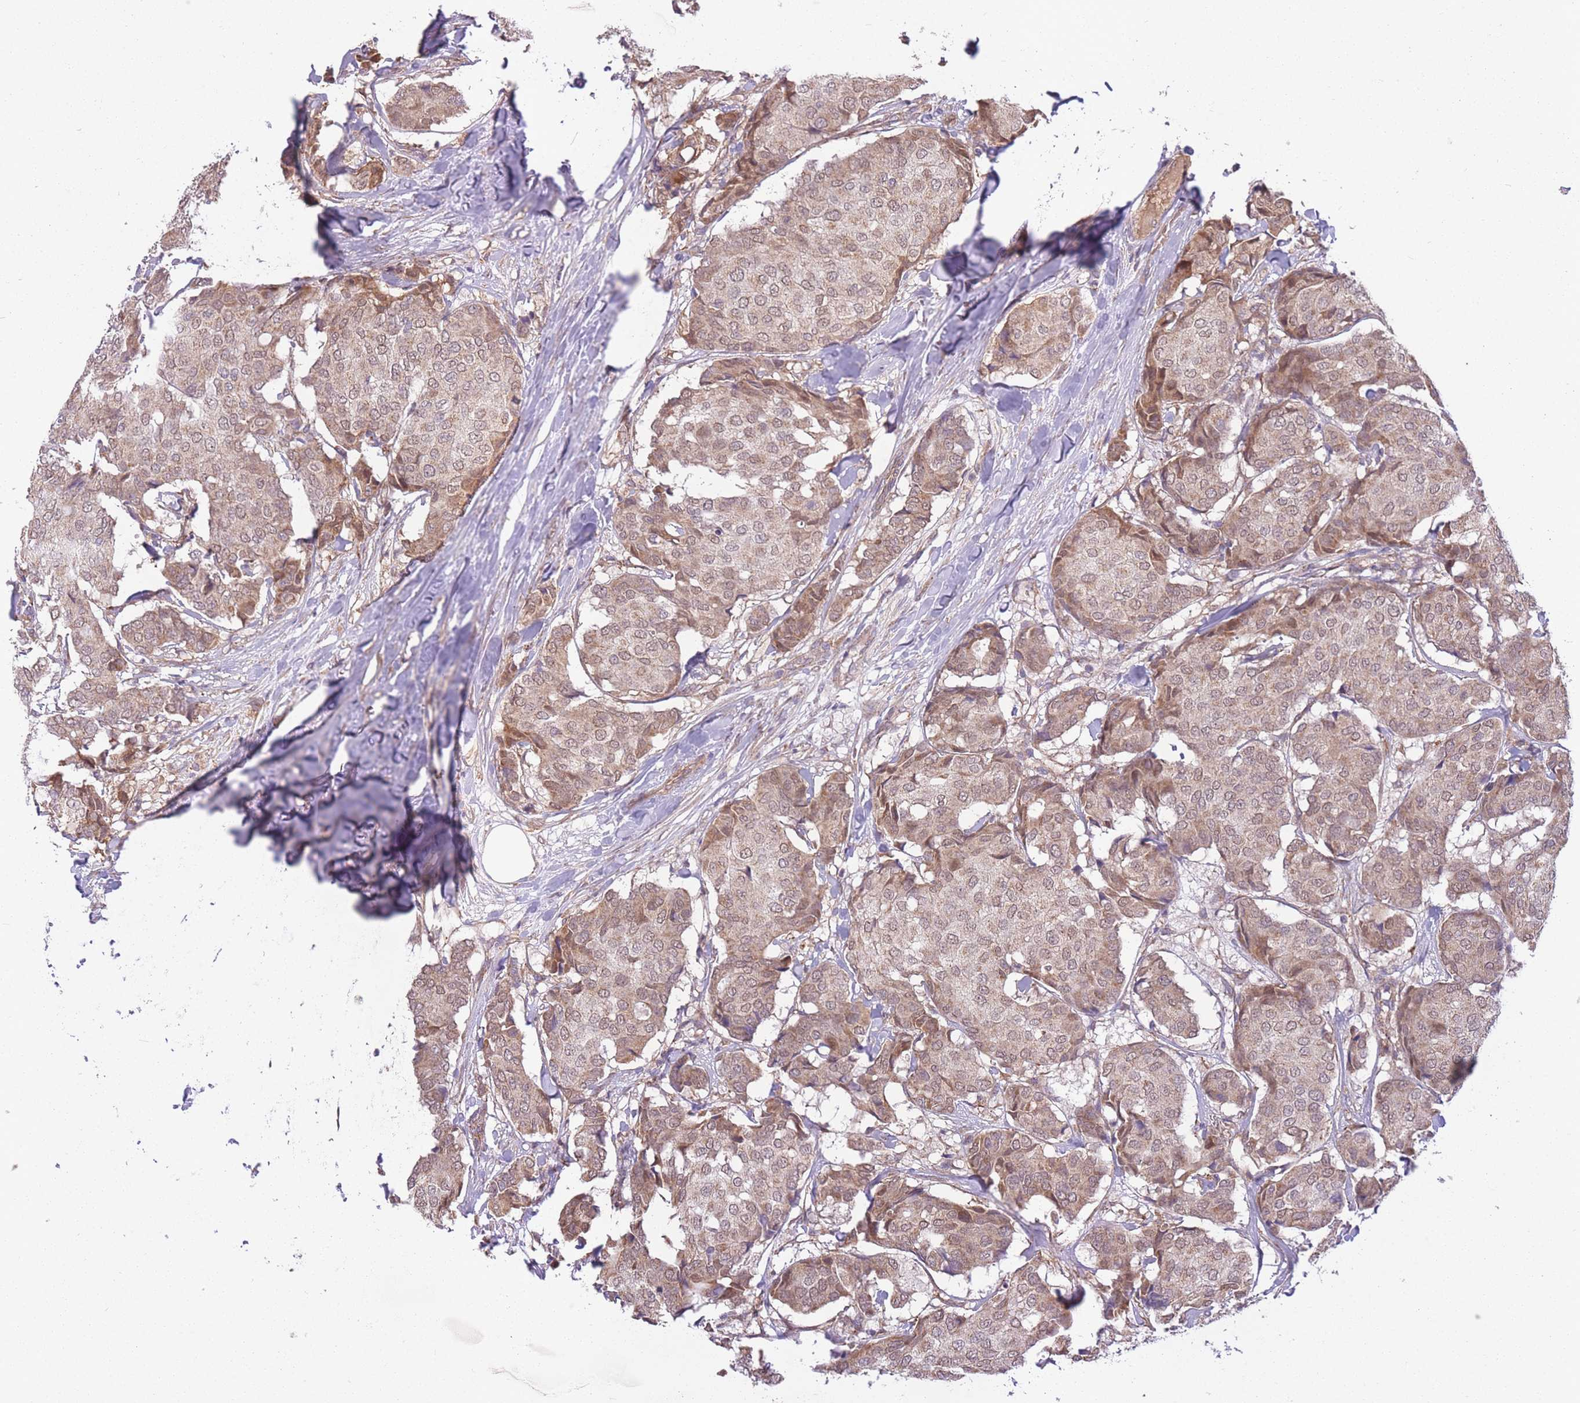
{"staining": {"intensity": "weak", "quantity": ">75%", "location": "cytoplasmic/membranous,nuclear"}, "tissue": "breast cancer", "cell_type": "Tumor cells", "image_type": "cancer", "snomed": [{"axis": "morphology", "description": "Duct carcinoma"}, {"axis": "topography", "description": "Breast"}], "caption": "Breast cancer (infiltrating ductal carcinoma) stained for a protein (brown) reveals weak cytoplasmic/membranous and nuclear positive positivity in about >75% of tumor cells.", "gene": "POLR3F", "patient": {"sex": "female", "age": 75}}